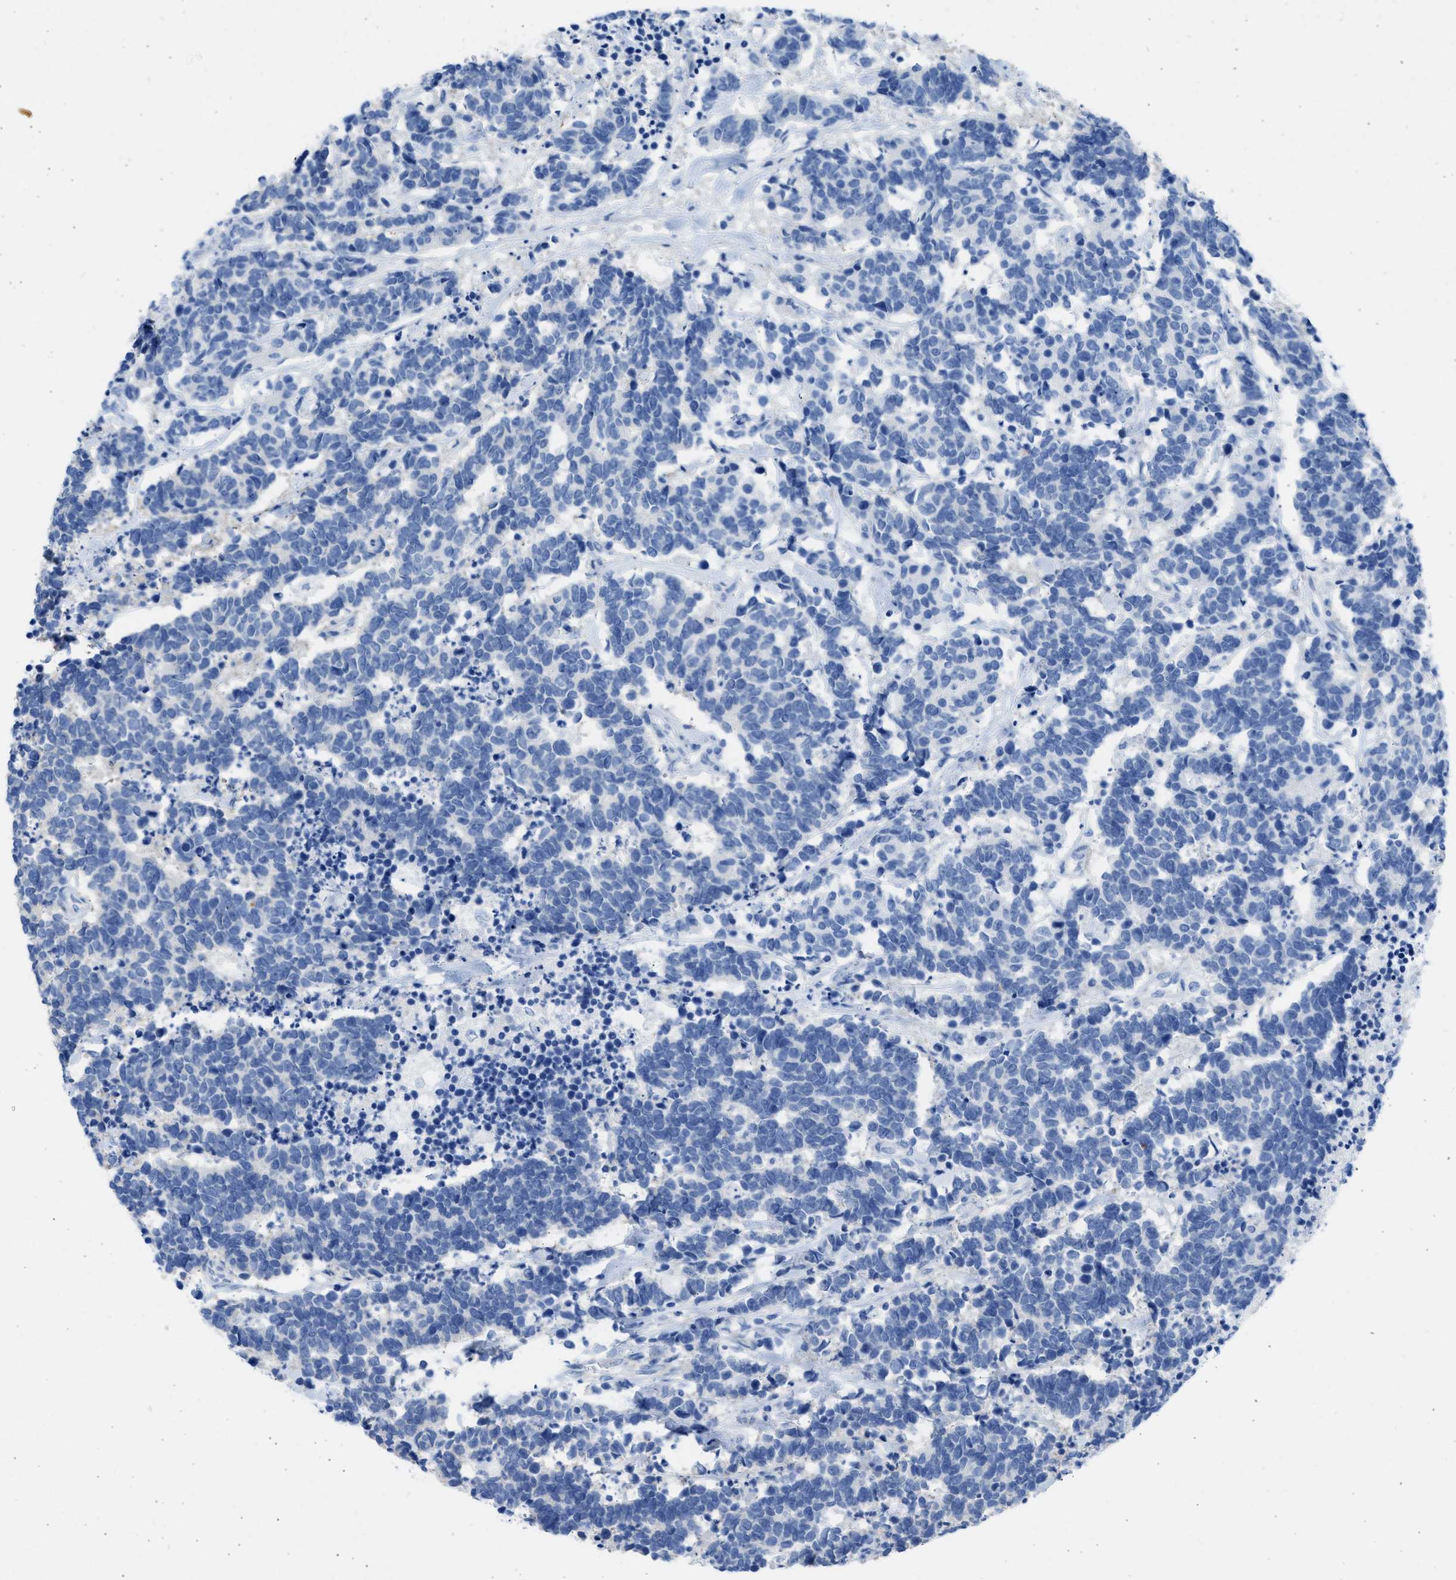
{"staining": {"intensity": "negative", "quantity": "none", "location": "none"}, "tissue": "carcinoid", "cell_type": "Tumor cells", "image_type": "cancer", "snomed": [{"axis": "morphology", "description": "Carcinoma, NOS"}, {"axis": "morphology", "description": "Carcinoid, malignant, NOS"}, {"axis": "topography", "description": "Urinary bladder"}], "caption": "High power microscopy micrograph of an immunohistochemistry (IHC) histopathology image of carcinoid, revealing no significant positivity in tumor cells.", "gene": "SPATA3", "patient": {"sex": "male", "age": 57}}